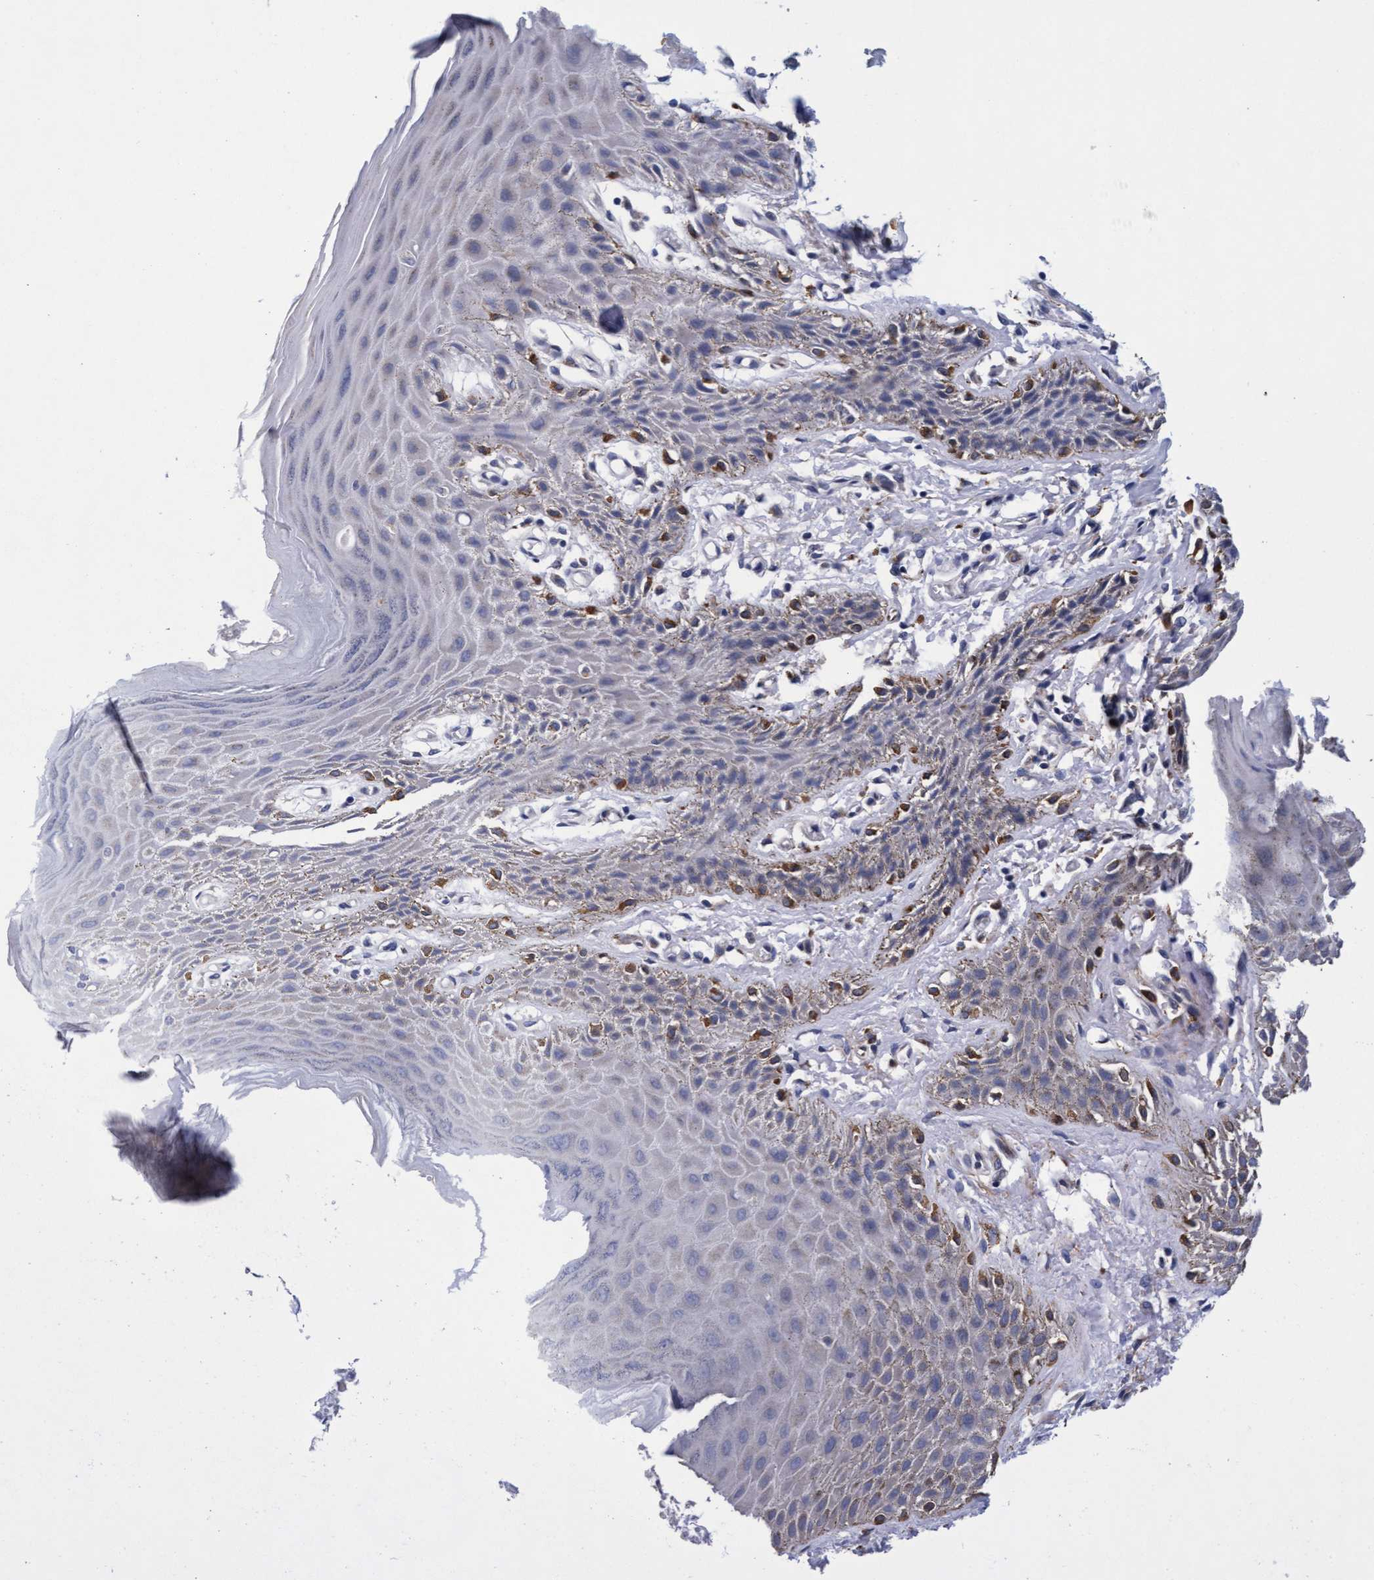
{"staining": {"intensity": "moderate", "quantity": "<25%", "location": "cytoplasmic/membranous"}, "tissue": "skin", "cell_type": "Epidermal cells", "image_type": "normal", "snomed": [{"axis": "morphology", "description": "Normal tissue, NOS"}, {"axis": "topography", "description": "Anal"}], "caption": "Brown immunohistochemical staining in benign skin shows moderate cytoplasmic/membranous expression in approximately <25% of epidermal cells.", "gene": "CPQ", "patient": {"sex": "male", "age": 44}}